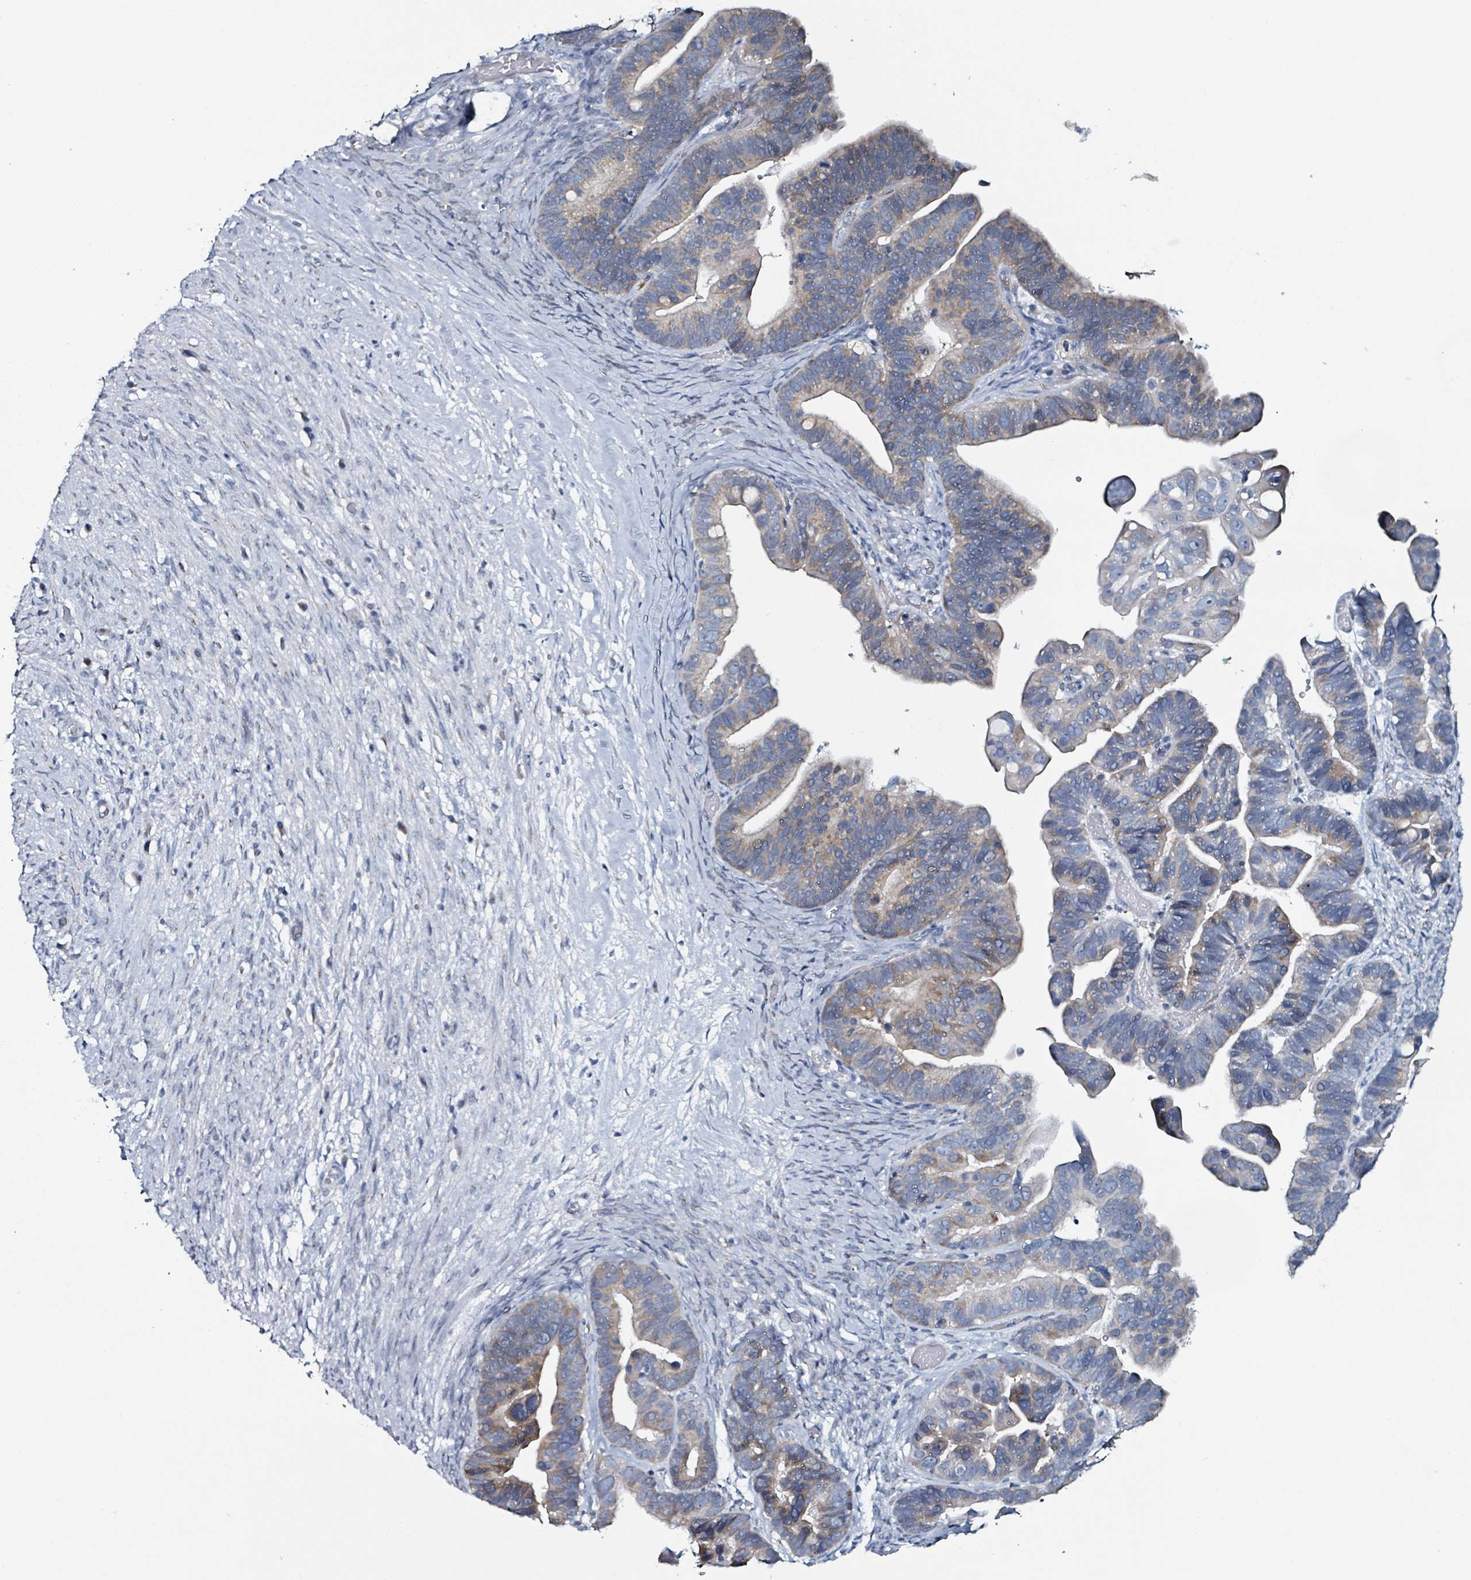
{"staining": {"intensity": "moderate", "quantity": "<25%", "location": "cytoplasmic/membranous"}, "tissue": "ovarian cancer", "cell_type": "Tumor cells", "image_type": "cancer", "snomed": [{"axis": "morphology", "description": "Cystadenocarcinoma, serous, NOS"}, {"axis": "topography", "description": "Ovary"}], "caption": "DAB (3,3'-diaminobenzidine) immunohistochemical staining of human ovarian cancer displays moderate cytoplasmic/membranous protein staining in approximately <25% of tumor cells.", "gene": "B3GAT3", "patient": {"sex": "female", "age": 56}}